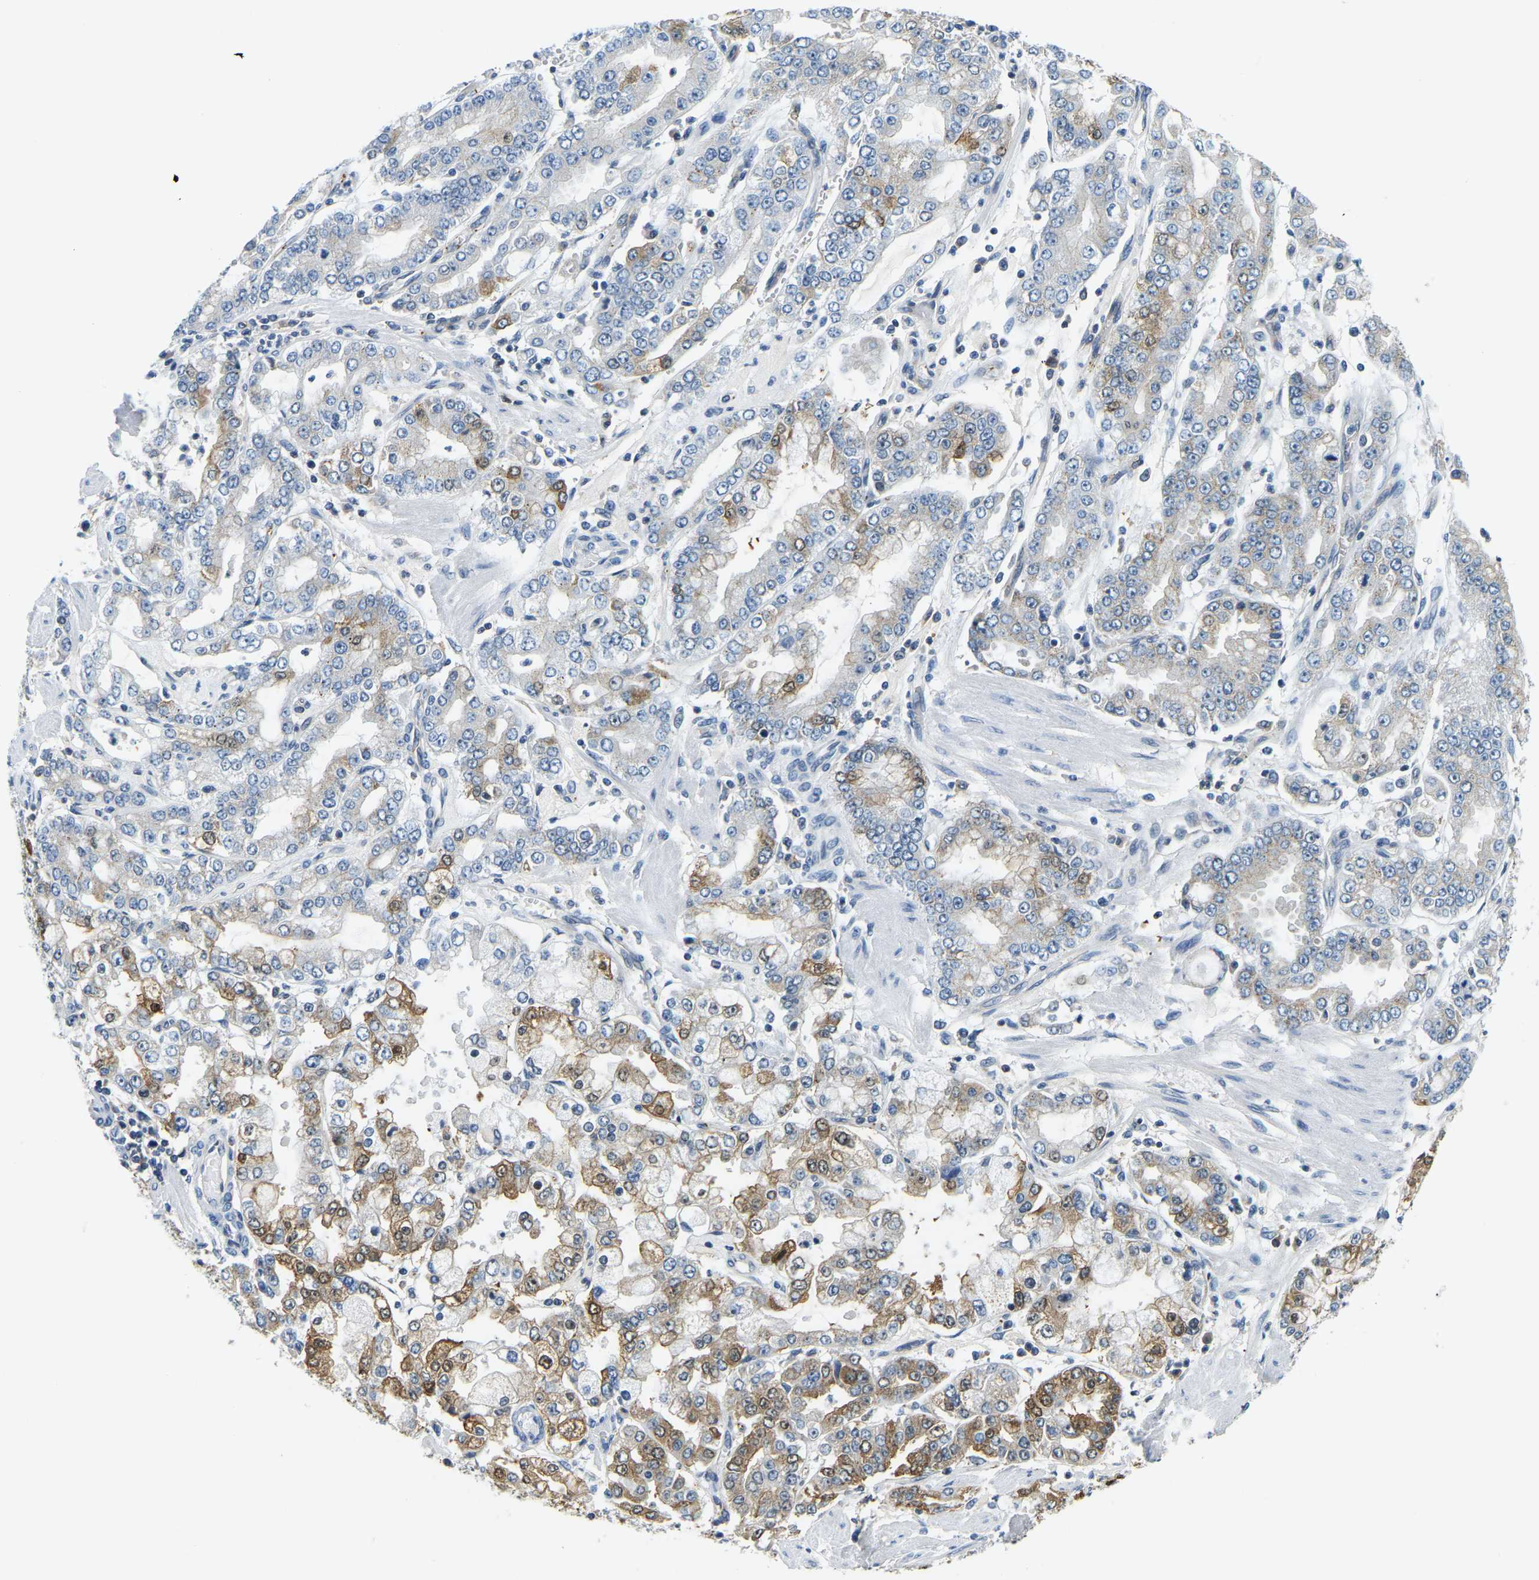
{"staining": {"intensity": "moderate", "quantity": "<25%", "location": "cytoplasmic/membranous"}, "tissue": "stomach cancer", "cell_type": "Tumor cells", "image_type": "cancer", "snomed": [{"axis": "morphology", "description": "Adenocarcinoma, NOS"}, {"axis": "topography", "description": "Stomach"}], "caption": "Moderate cytoplasmic/membranous staining for a protein is seen in approximately <25% of tumor cells of adenocarcinoma (stomach) using IHC.", "gene": "RRP1", "patient": {"sex": "male", "age": 76}}